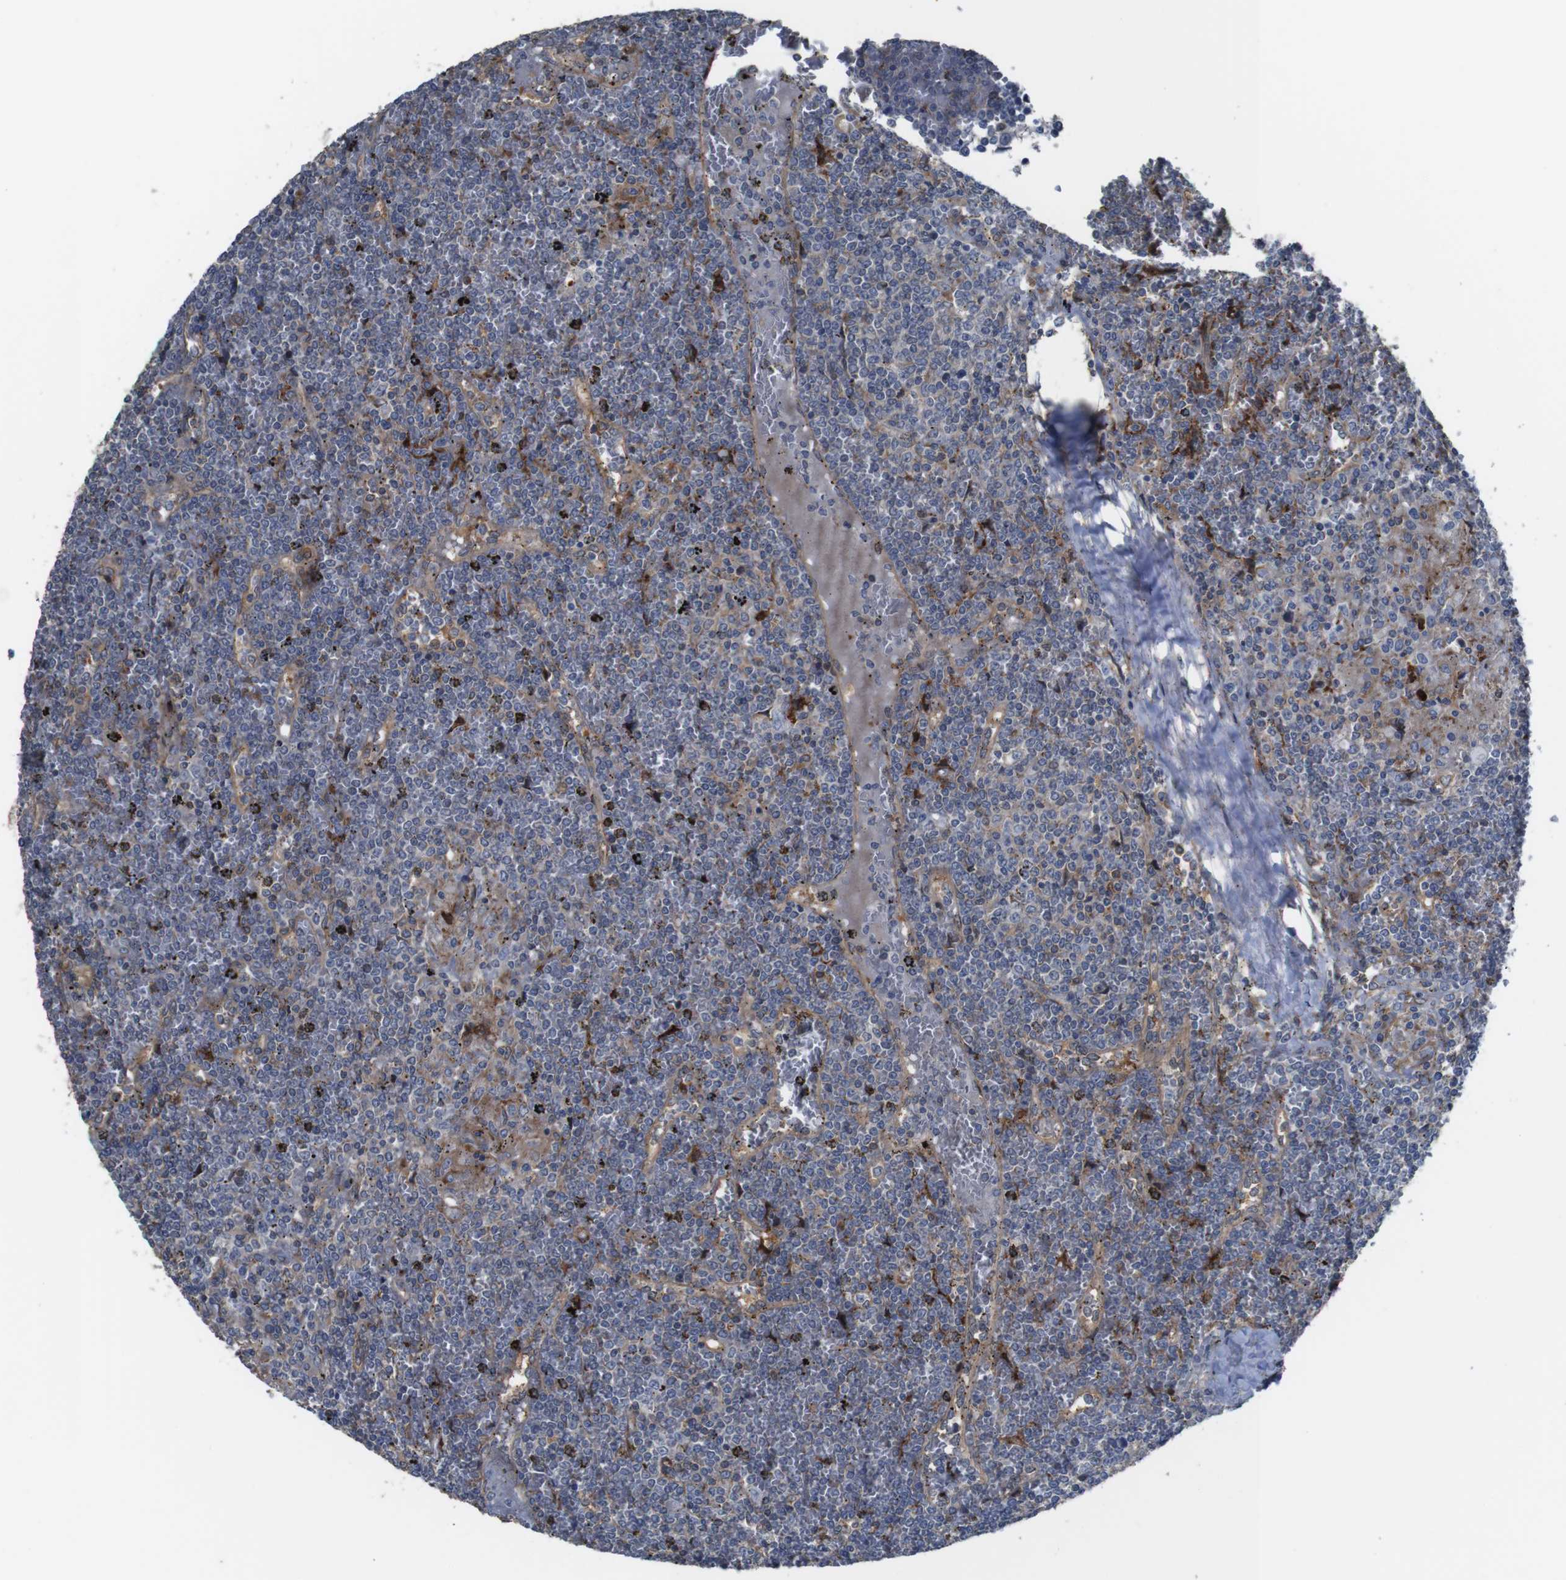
{"staining": {"intensity": "negative", "quantity": "none", "location": "none"}, "tissue": "lymphoma", "cell_type": "Tumor cells", "image_type": "cancer", "snomed": [{"axis": "morphology", "description": "Malignant lymphoma, non-Hodgkin's type, Low grade"}, {"axis": "topography", "description": "Spleen"}], "caption": "IHC micrograph of neoplastic tissue: human lymphoma stained with DAB demonstrates no significant protein expression in tumor cells.", "gene": "PCOLCE2", "patient": {"sex": "female", "age": 19}}